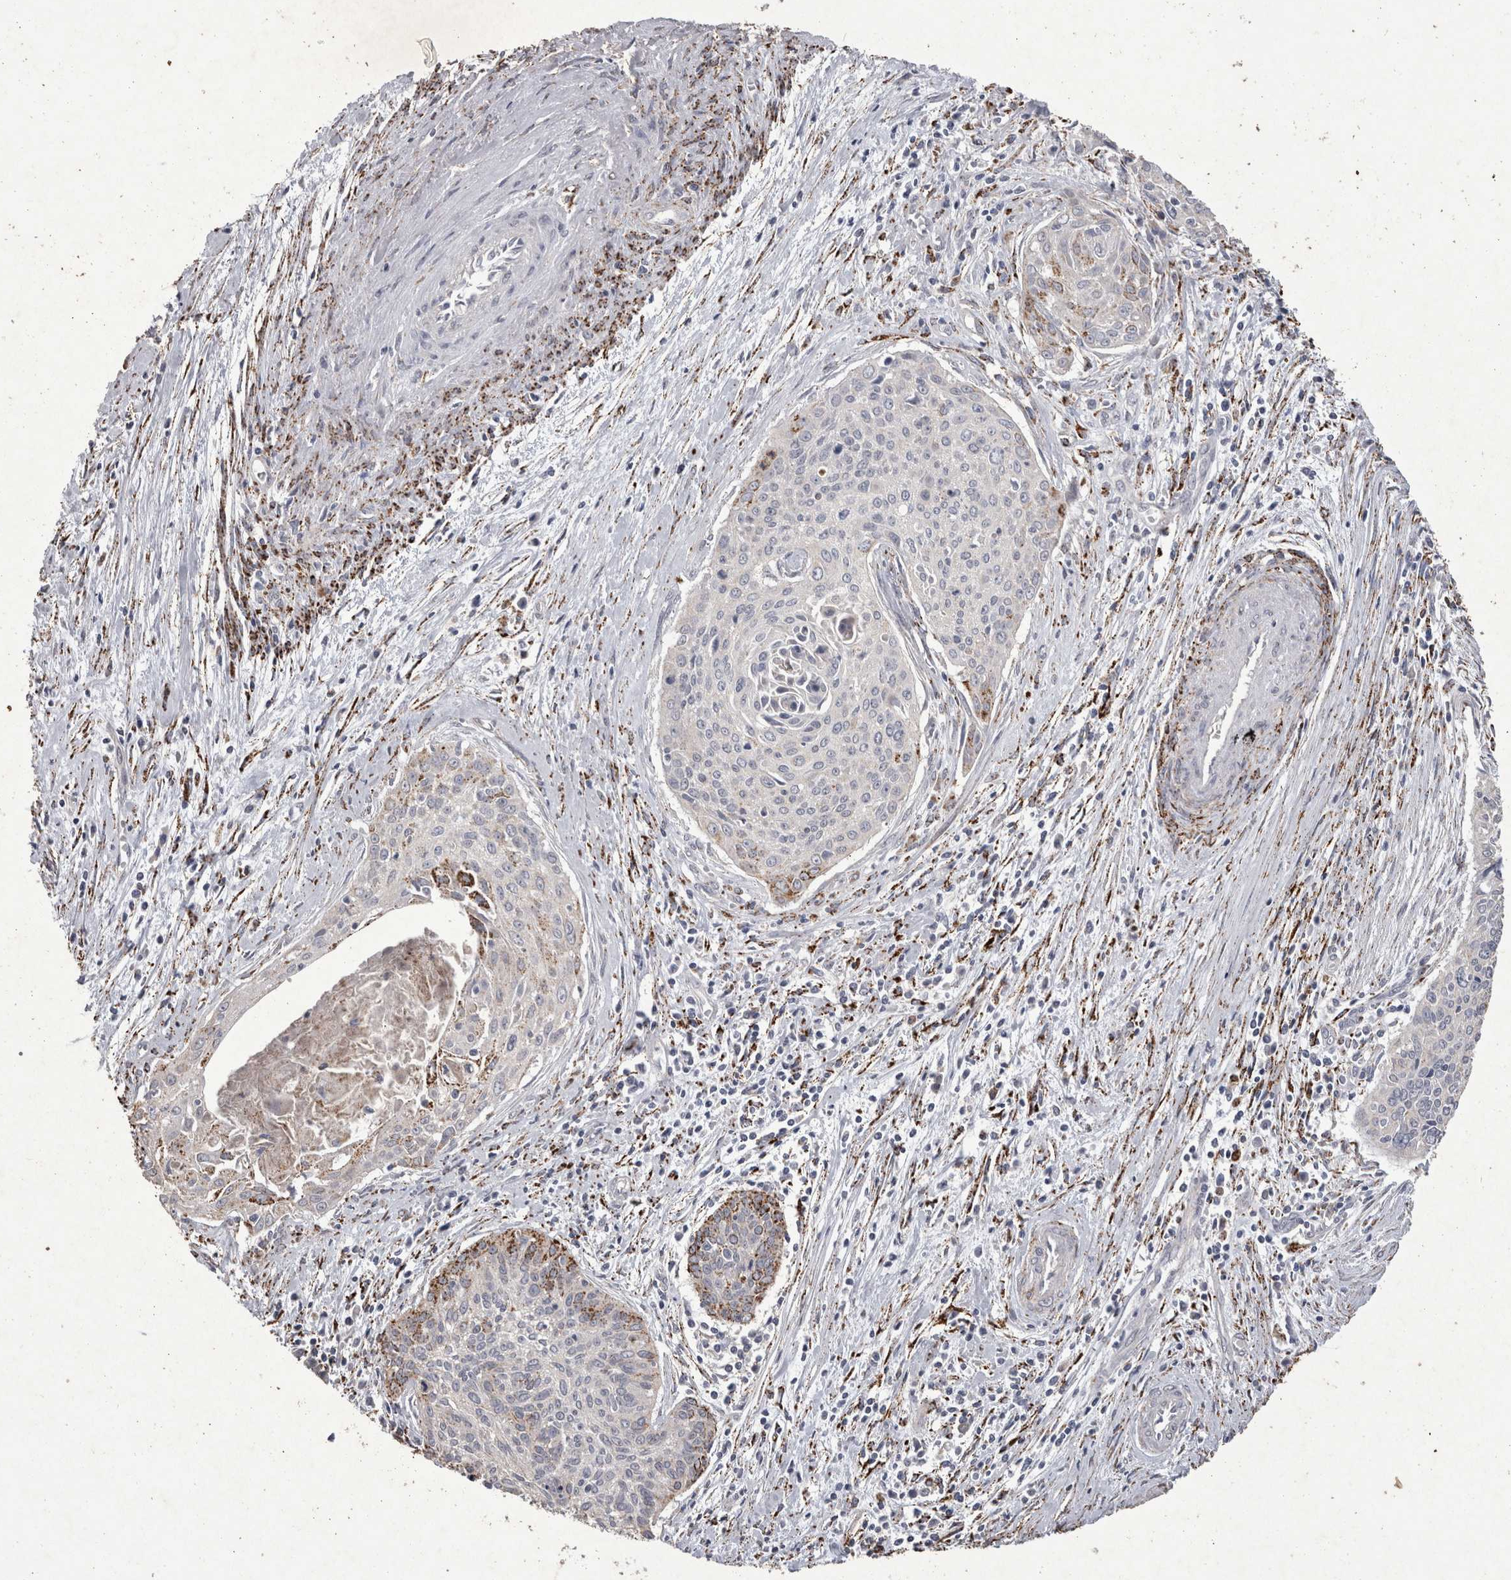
{"staining": {"intensity": "moderate", "quantity": "<25%", "location": "cytoplasmic/membranous"}, "tissue": "cervical cancer", "cell_type": "Tumor cells", "image_type": "cancer", "snomed": [{"axis": "morphology", "description": "Squamous cell carcinoma, NOS"}, {"axis": "topography", "description": "Cervix"}], "caption": "There is low levels of moderate cytoplasmic/membranous positivity in tumor cells of cervical cancer (squamous cell carcinoma), as demonstrated by immunohistochemical staining (brown color).", "gene": "DKK3", "patient": {"sex": "female", "age": 55}}